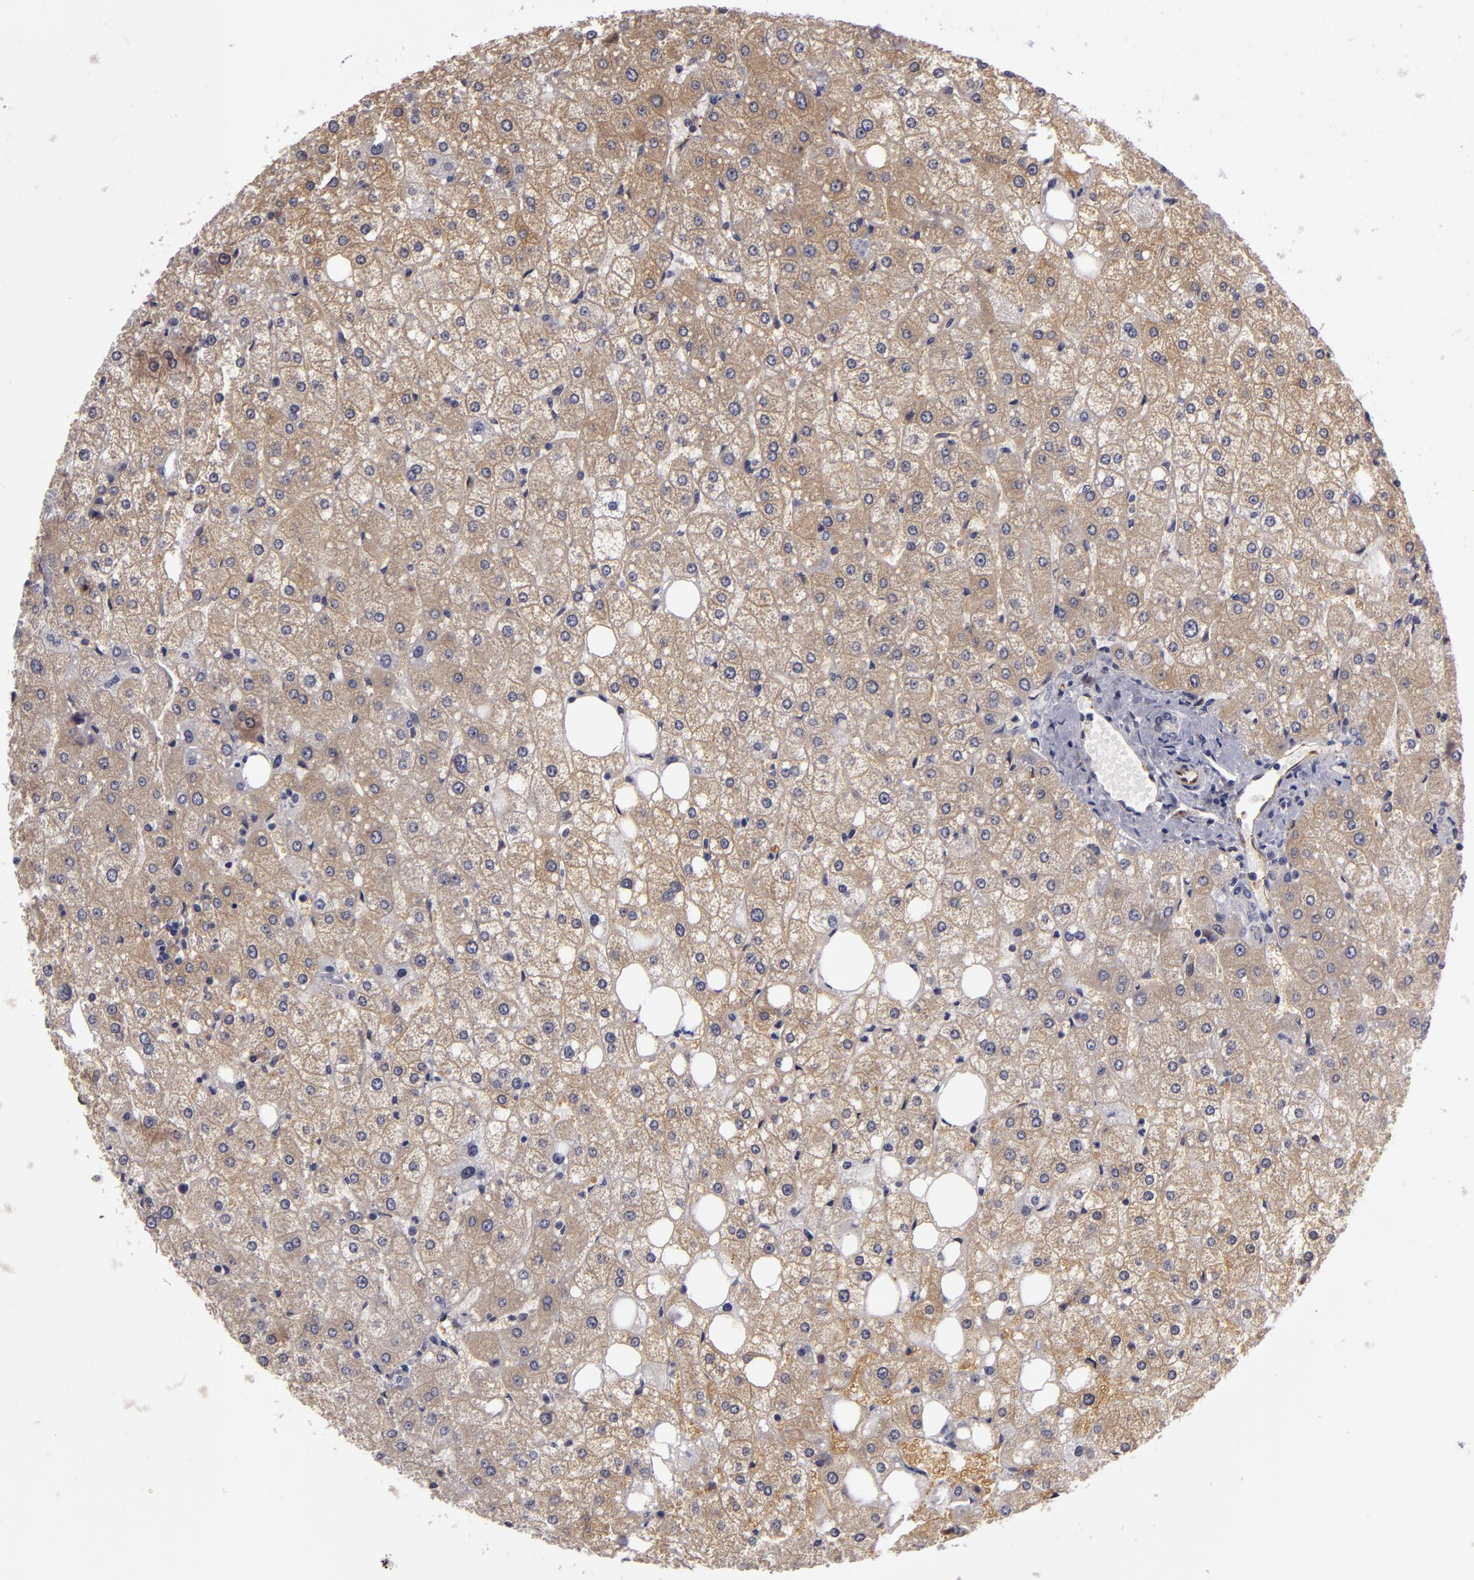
{"staining": {"intensity": "negative", "quantity": "none", "location": "none"}, "tissue": "liver", "cell_type": "Cholangiocytes", "image_type": "normal", "snomed": [{"axis": "morphology", "description": "Normal tissue, NOS"}, {"axis": "topography", "description": "Liver"}], "caption": "High power microscopy micrograph of an immunohistochemistry image of unremarkable liver, revealing no significant staining in cholangiocytes.", "gene": "ZNF229", "patient": {"sex": "male", "age": 35}}